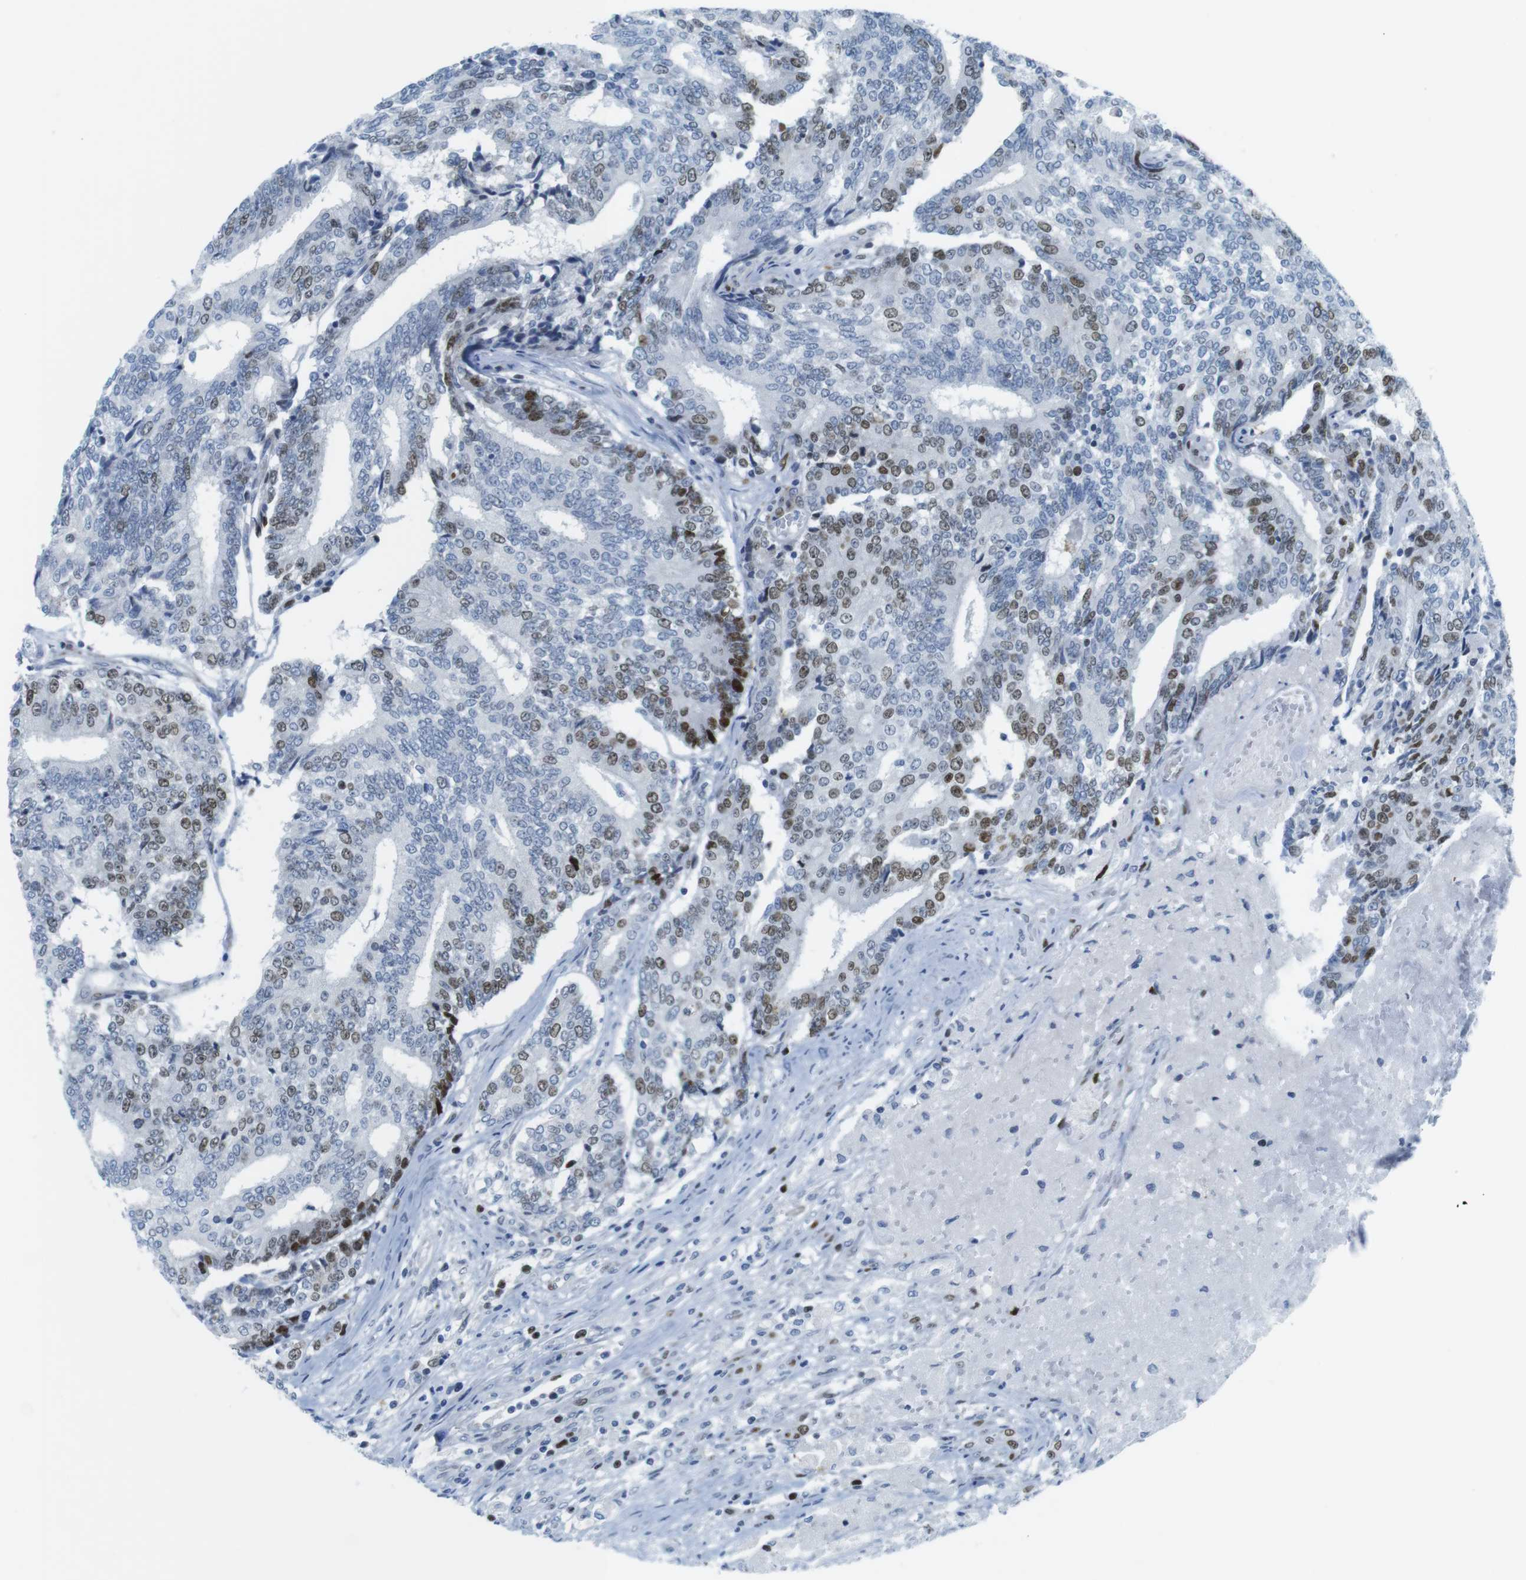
{"staining": {"intensity": "moderate", "quantity": "25%-75%", "location": "nuclear"}, "tissue": "prostate cancer", "cell_type": "Tumor cells", "image_type": "cancer", "snomed": [{"axis": "morphology", "description": "Normal tissue, NOS"}, {"axis": "morphology", "description": "Adenocarcinoma, High grade"}, {"axis": "topography", "description": "Prostate"}, {"axis": "topography", "description": "Seminal veicle"}], "caption": "Approximately 25%-75% of tumor cells in prostate high-grade adenocarcinoma show moderate nuclear protein staining as visualized by brown immunohistochemical staining.", "gene": "CHAF1A", "patient": {"sex": "male", "age": 55}}